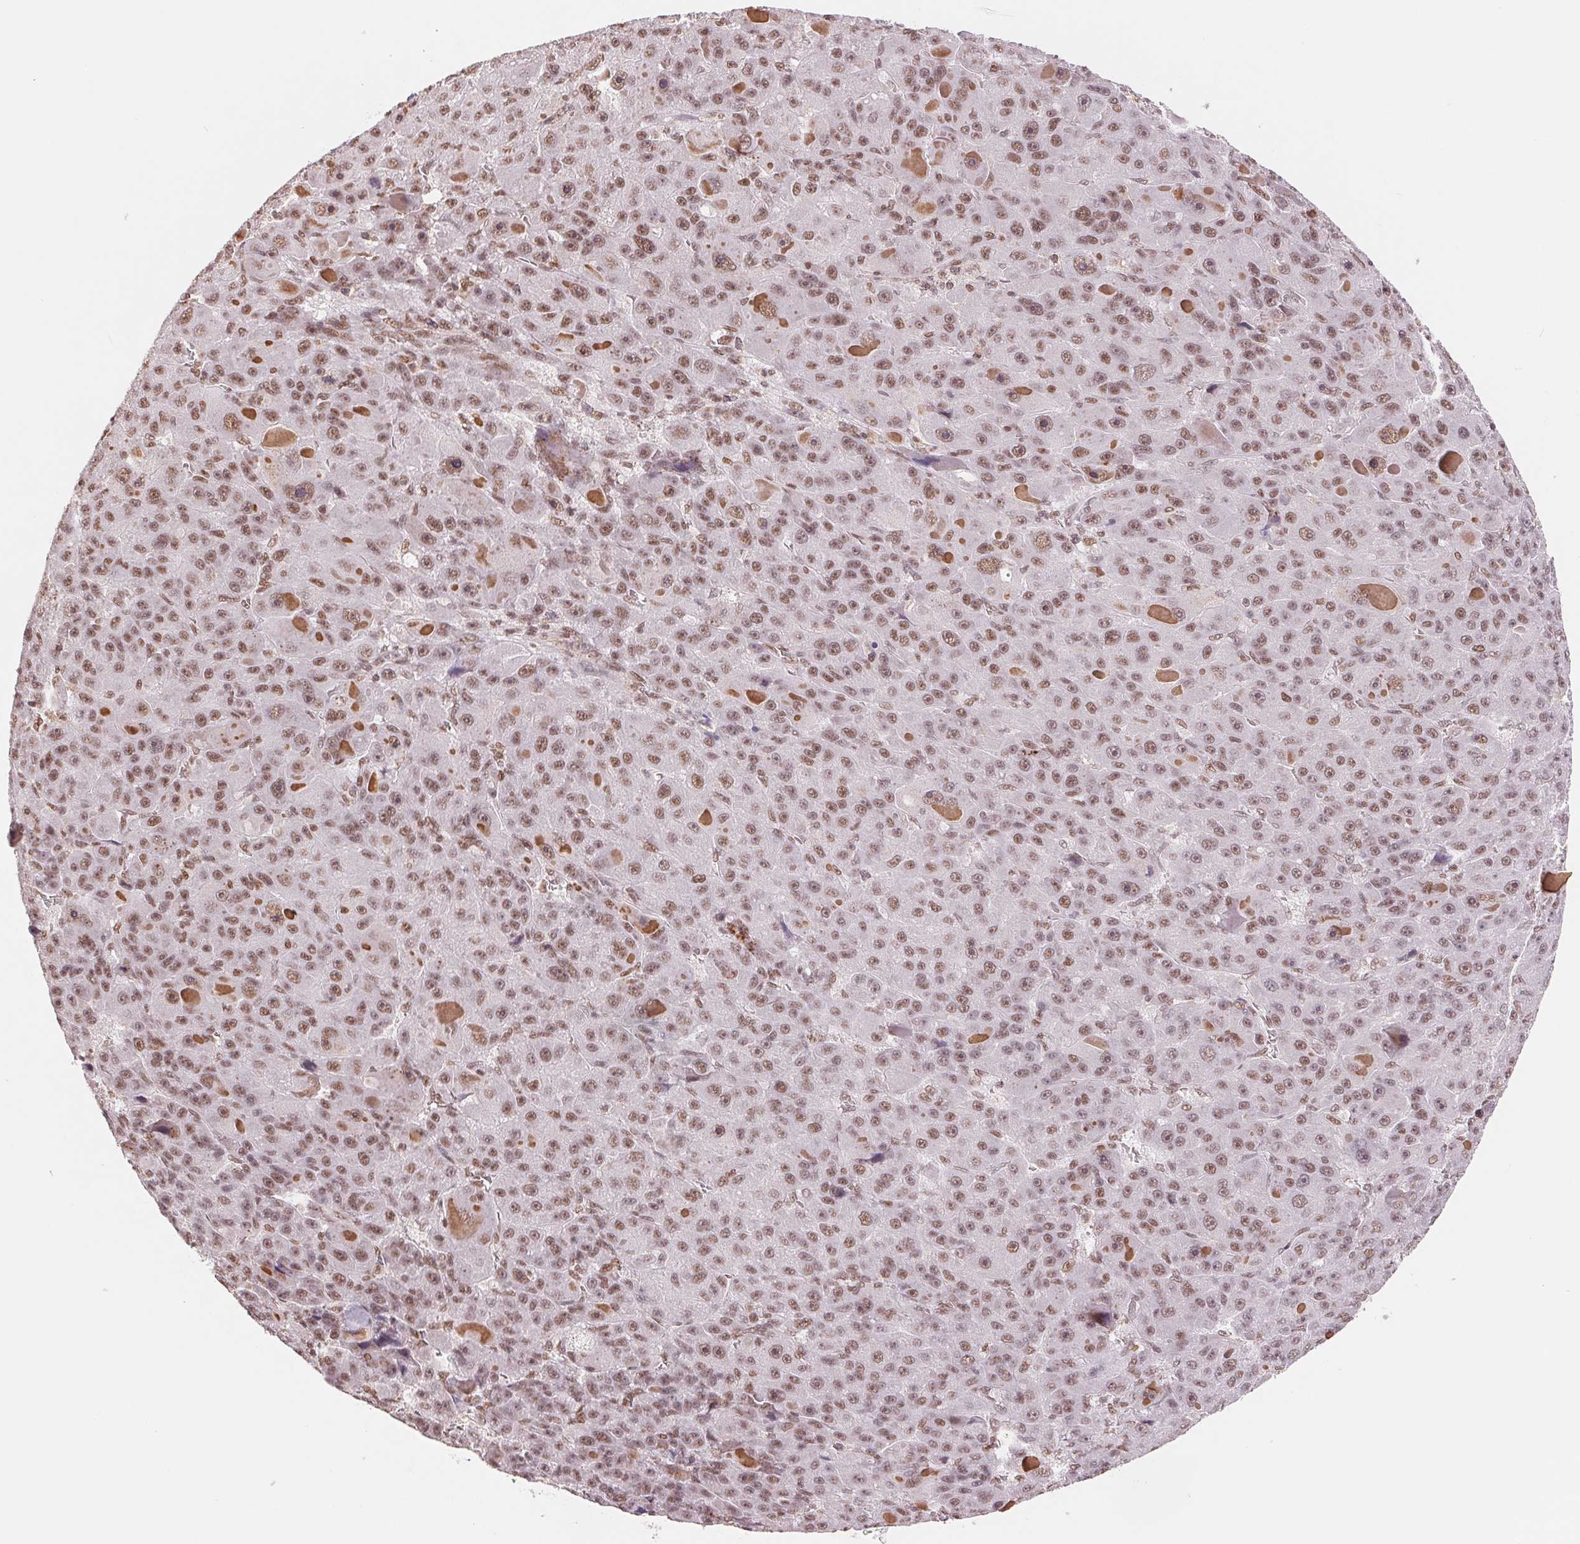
{"staining": {"intensity": "moderate", "quantity": ">75%", "location": "nuclear"}, "tissue": "liver cancer", "cell_type": "Tumor cells", "image_type": "cancer", "snomed": [{"axis": "morphology", "description": "Carcinoma, Hepatocellular, NOS"}, {"axis": "topography", "description": "Liver"}], "caption": "Moderate nuclear staining for a protein is seen in about >75% of tumor cells of liver cancer (hepatocellular carcinoma) using immunohistochemistry (IHC).", "gene": "SREK1", "patient": {"sex": "male", "age": 76}}